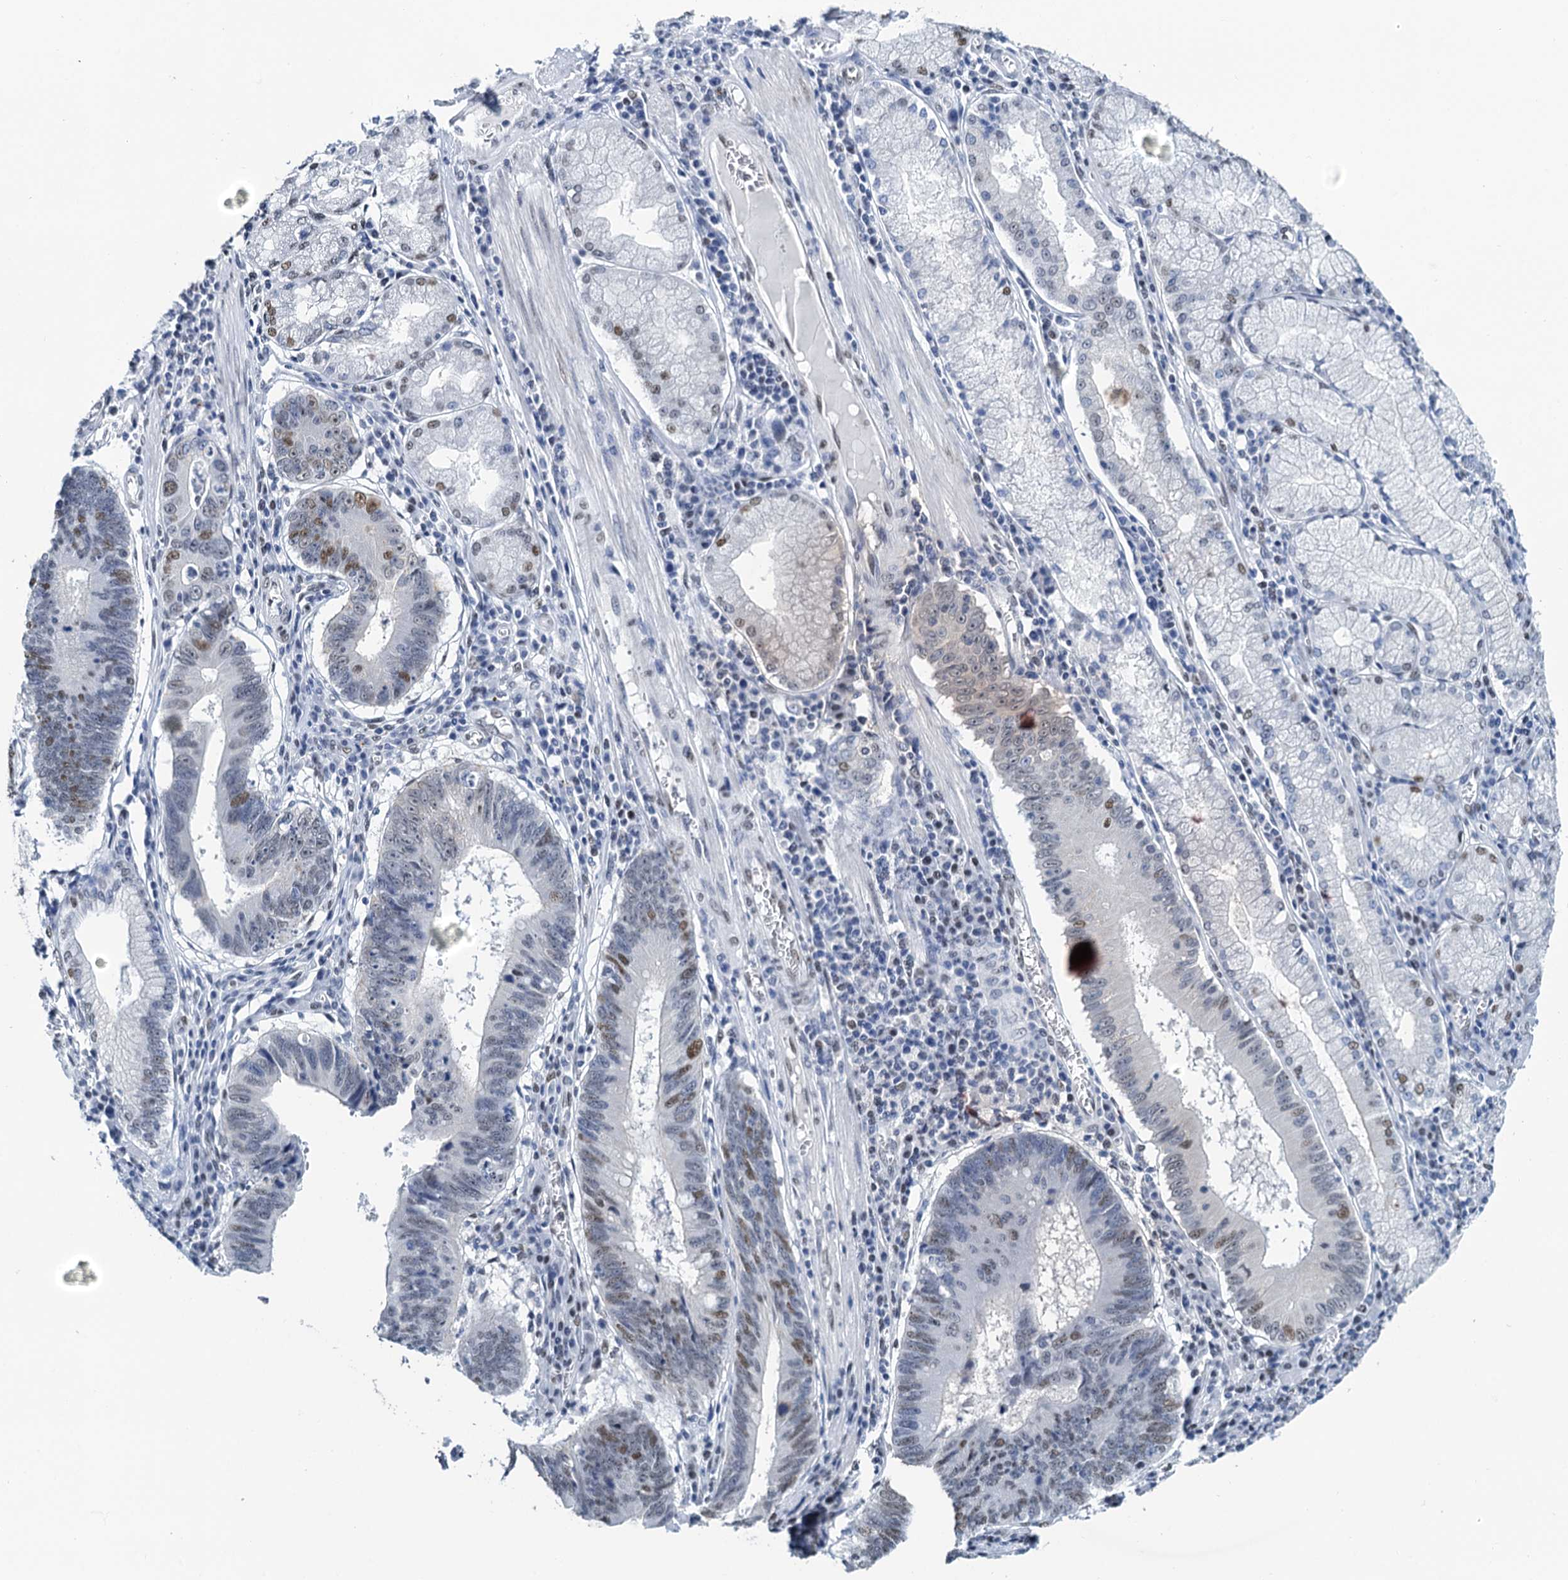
{"staining": {"intensity": "moderate", "quantity": "25%-75%", "location": "nuclear"}, "tissue": "stomach cancer", "cell_type": "Tumor cells", "image_type": "cancer", "snomed": [{"axis": "morphology", "description": "Adenocarcinoma, NOS"}, {"axis": "topography", "description": "Stomach"}], "caption": "Human stomach adenocarcinoma stained with a brown dye shows moderate nuclear positive positivity in about 25%-75% of tumor cells.", "gene": "SLTM", "patient": {"sex": "male", "age": 59}}